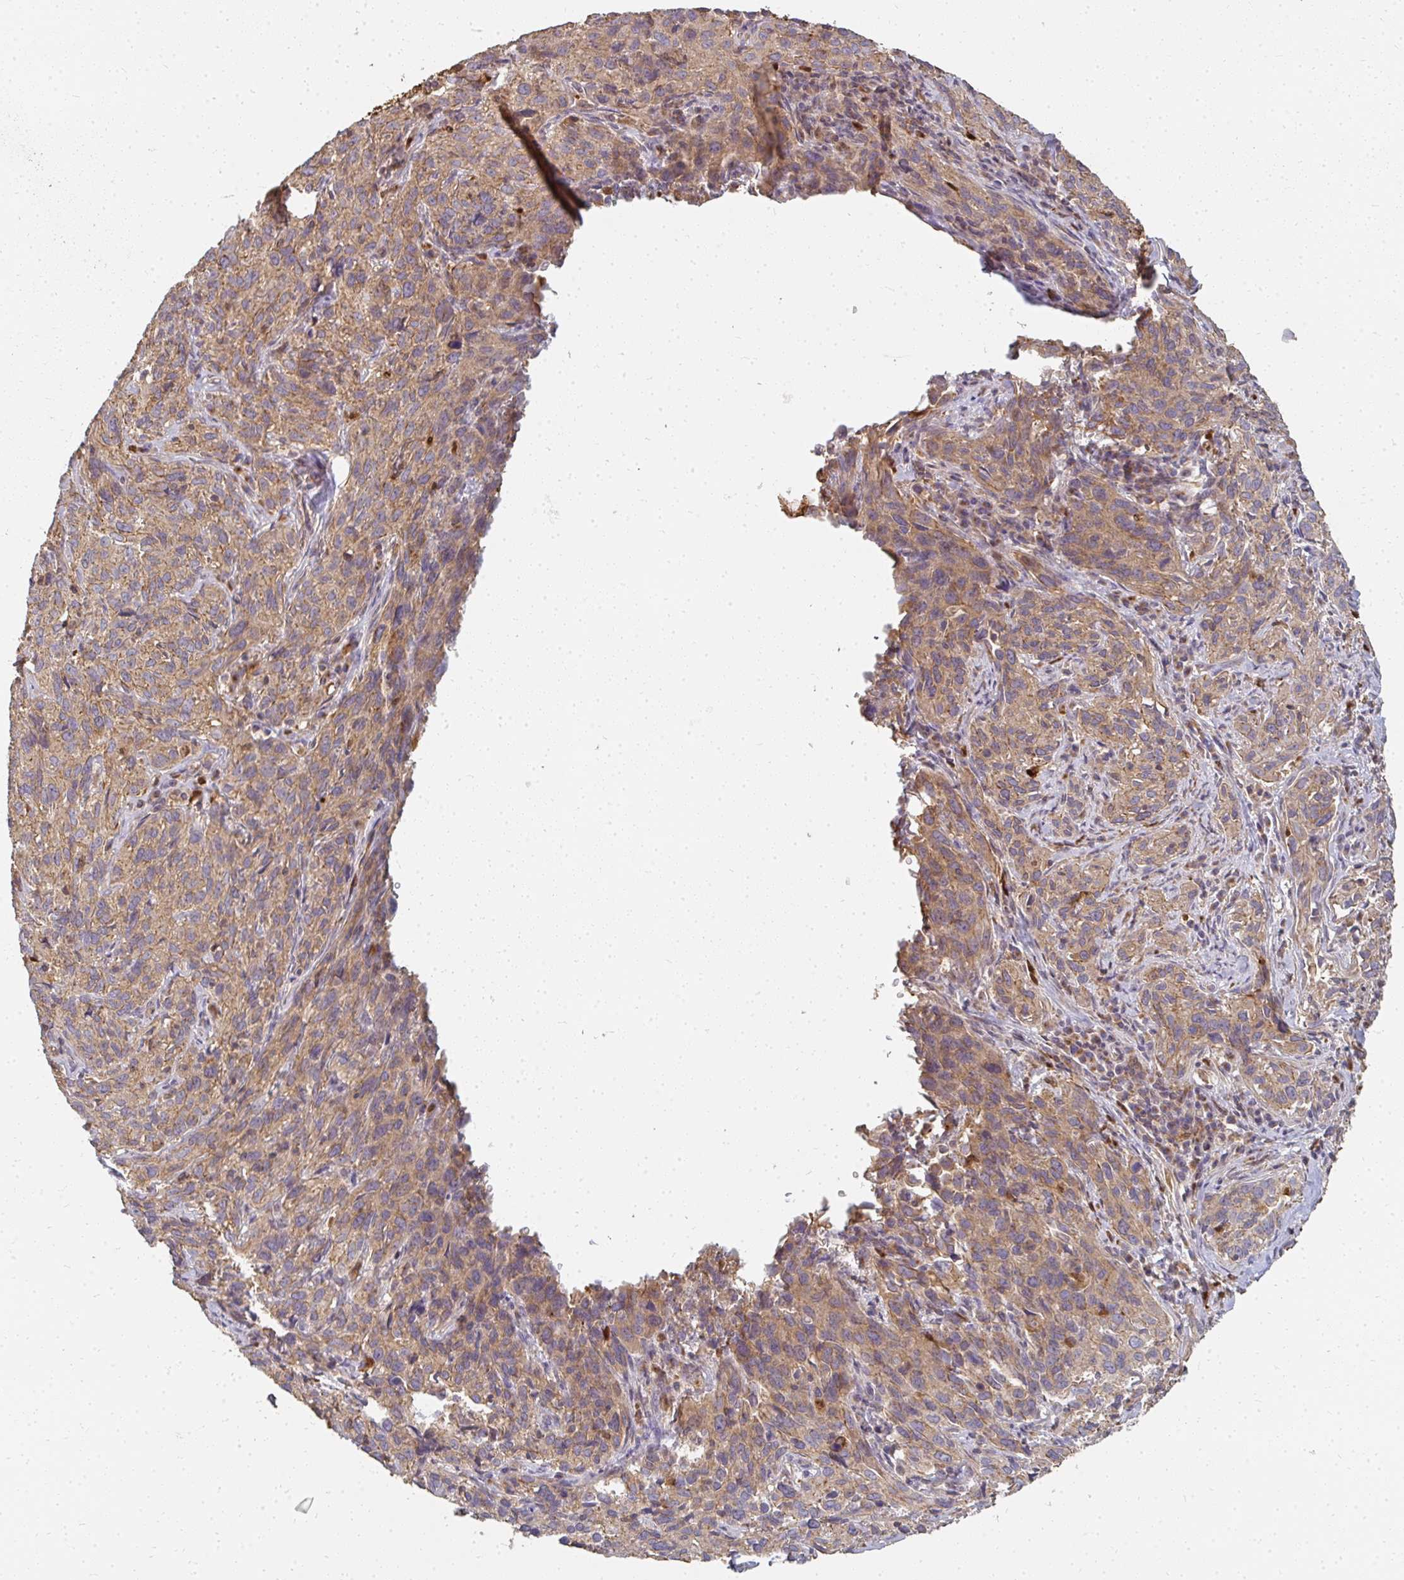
{"staining": {"intensity": "moderate", "quantity": ">75%", "location": "cytoplasmic/membranous"}, "tissue": "cervical cancer", "cell_type": "Tumor cells", "image_type": "cancer", "snomed": [{"axis": "morphology", "description": "Squamous cell carcinoma, NOS"}, {"axis": "topography", "description": "Cervix"}], "caption": "Cervical cancer (squamous cell carcinoma) tissue displays moderate cytoplasmic/membranous expression in about >75% of tumor cells, visualized by immunohistochemistry.", "gene": "CNTRL", "patient": {"sex": "female", "age": 51}}